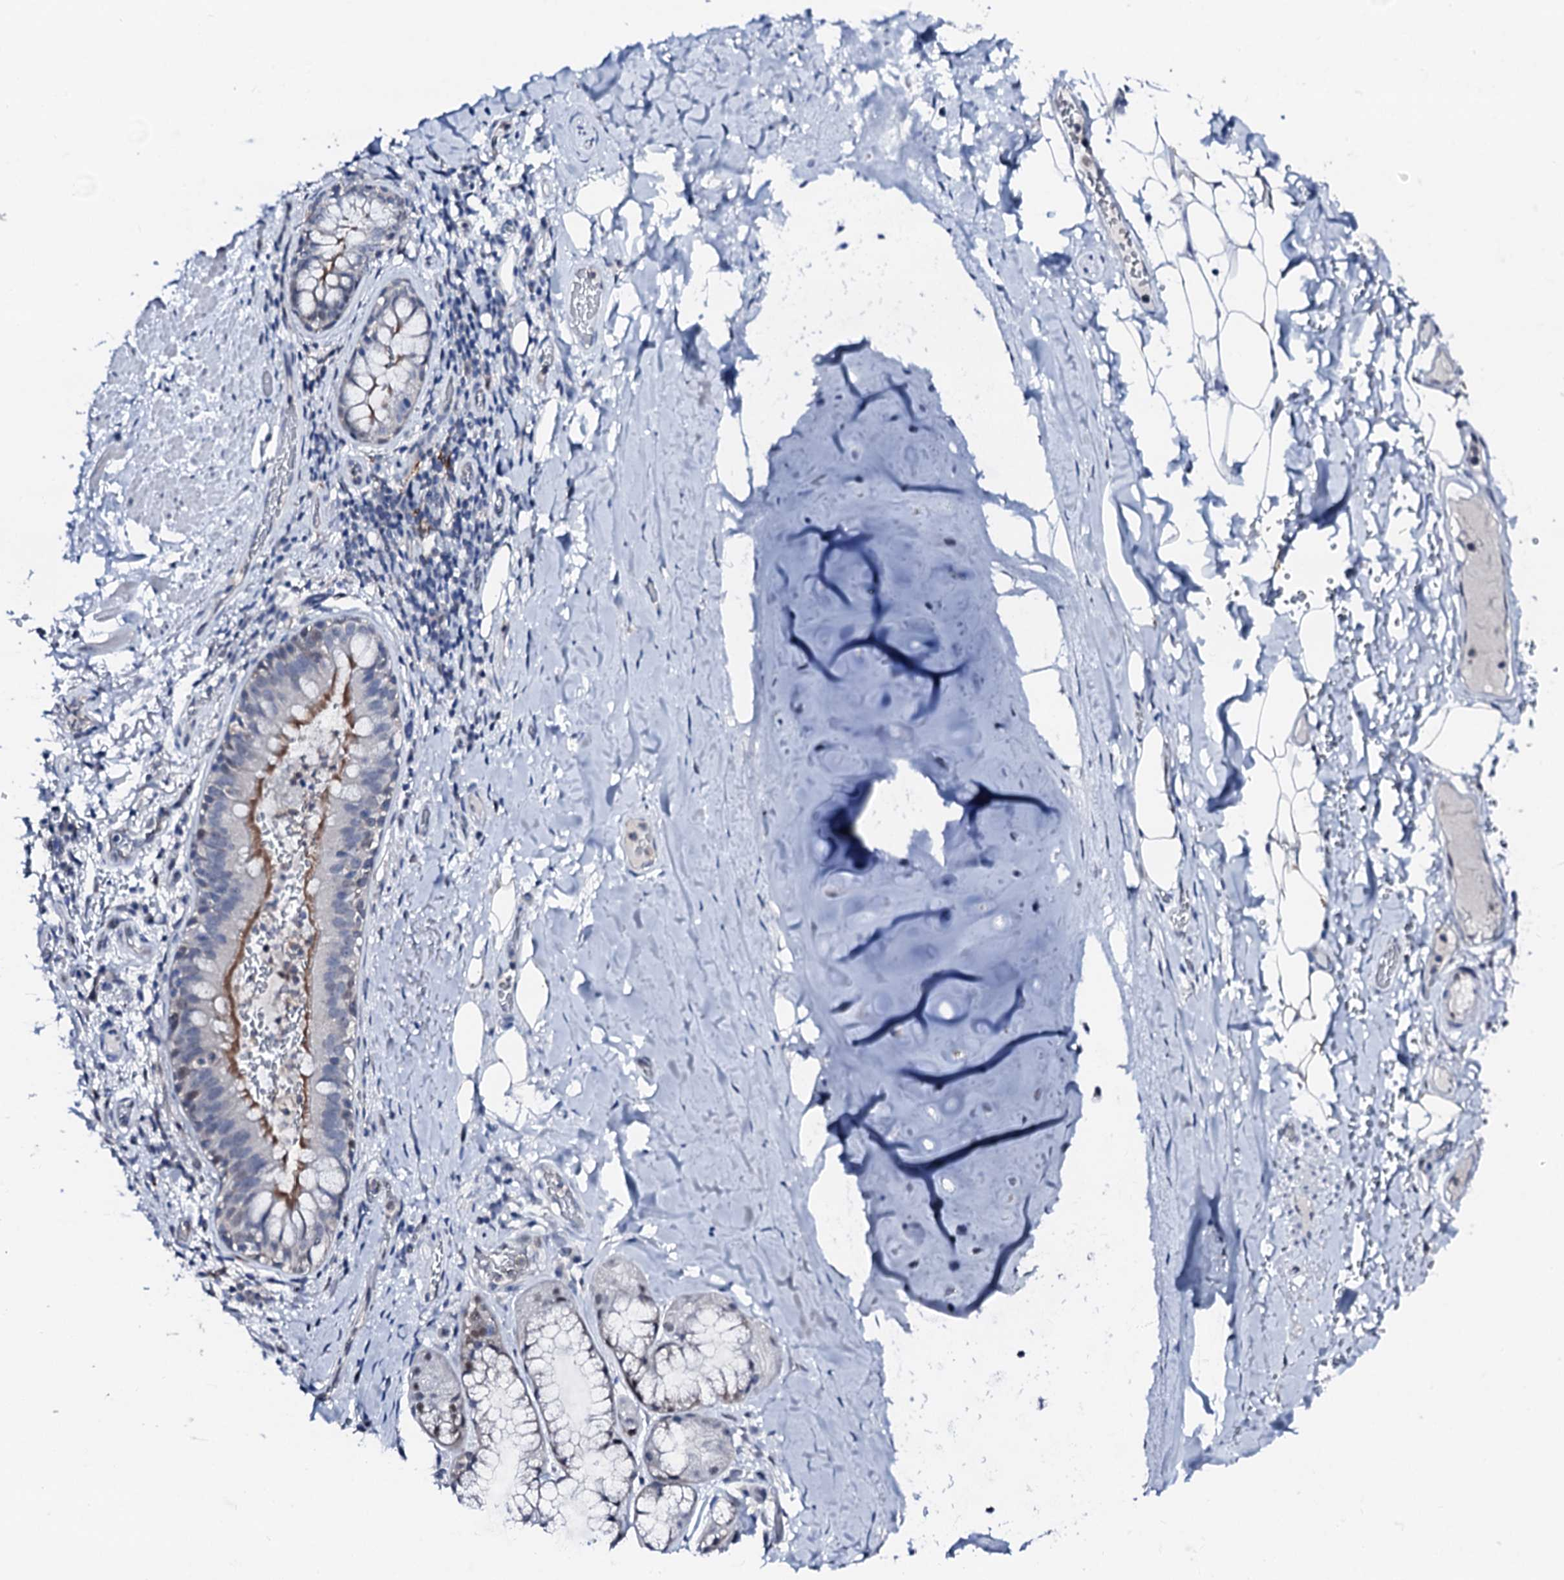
{"staining": {"intensity": "negative", "quantity": "none", "location": "none"}, "tissue": "adipose tissue", "cell_type": "Adipocytes", "image_type": "normal", "snomed": [{"axis": "morphology", "description": "Normal tissue, NOS"}, {"axis": "topography", "description": "Lymph node"}, {"axis": "topography", "description": "Cartilage tissue"}, {"axis": "topography", "description": "Bronchus"}], "caption": "The image exhibits no significant positivity in adipocytes of adipose tissue. (DAB immunohistochemistry (IHC) visualized using brightfield microscopy, high magnification).", "gene": "TRAFD1", "patient": {"sex": "male", "age": 63}}